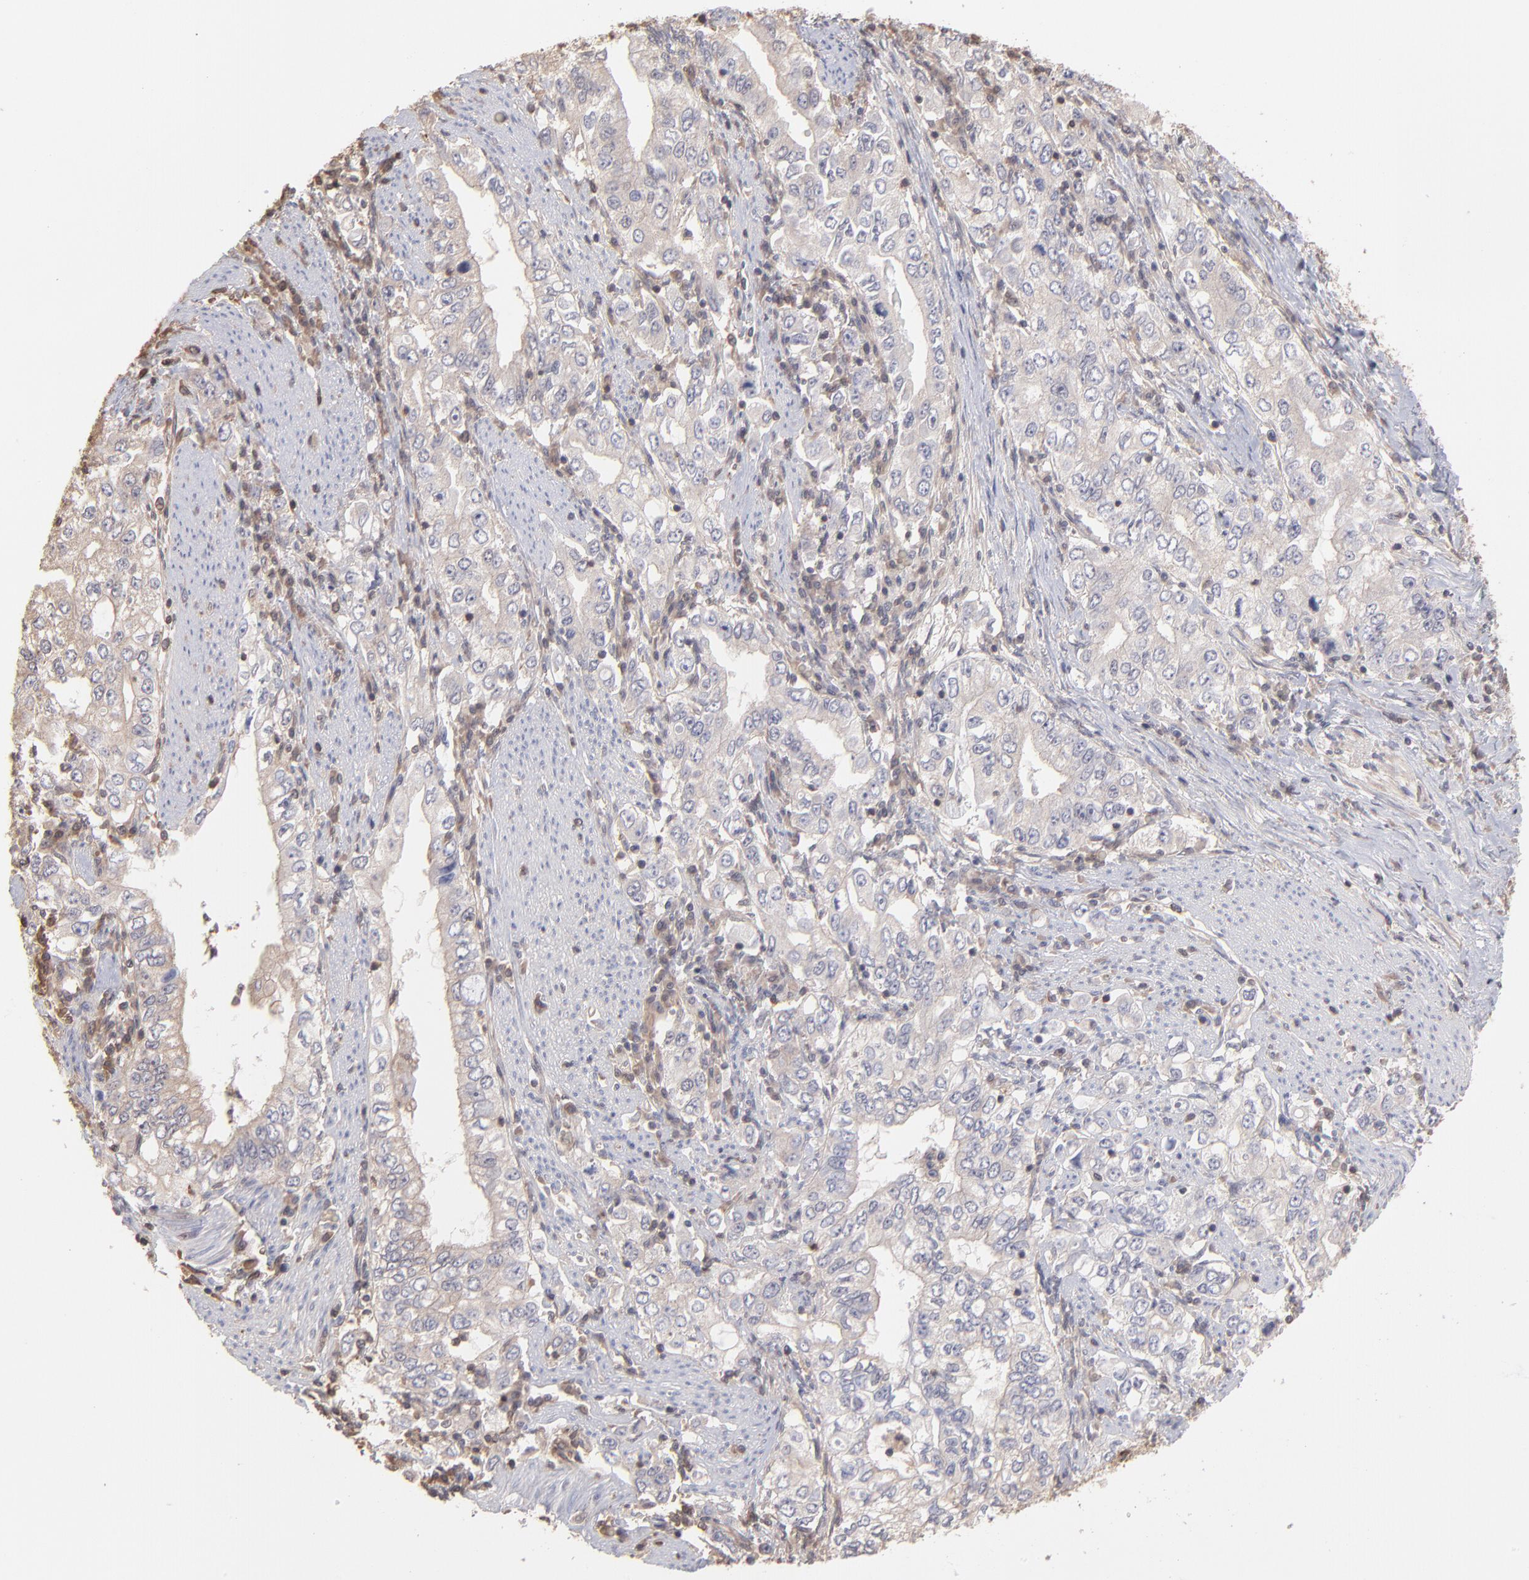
{"staining": {"intensity": "weak", "quantity": "<25%", "location": "cytoplasmic/membranous"}, "tissue": "stomach cancer", "cell_type": "Tumor cells", "image_type": "cancer", "snomed": [{"axis": "morphology", "description": "Adenocarcinoma, NOS"}, {"axis": "topography", "description": "Stomach, lower"}], "caption": "Photomicrograph shows no protein expression in tumor cells of stomach adenocarcinoma tissue.", "gene": "MAP2K2", "patient": {"sex": "female", "age": 72}}